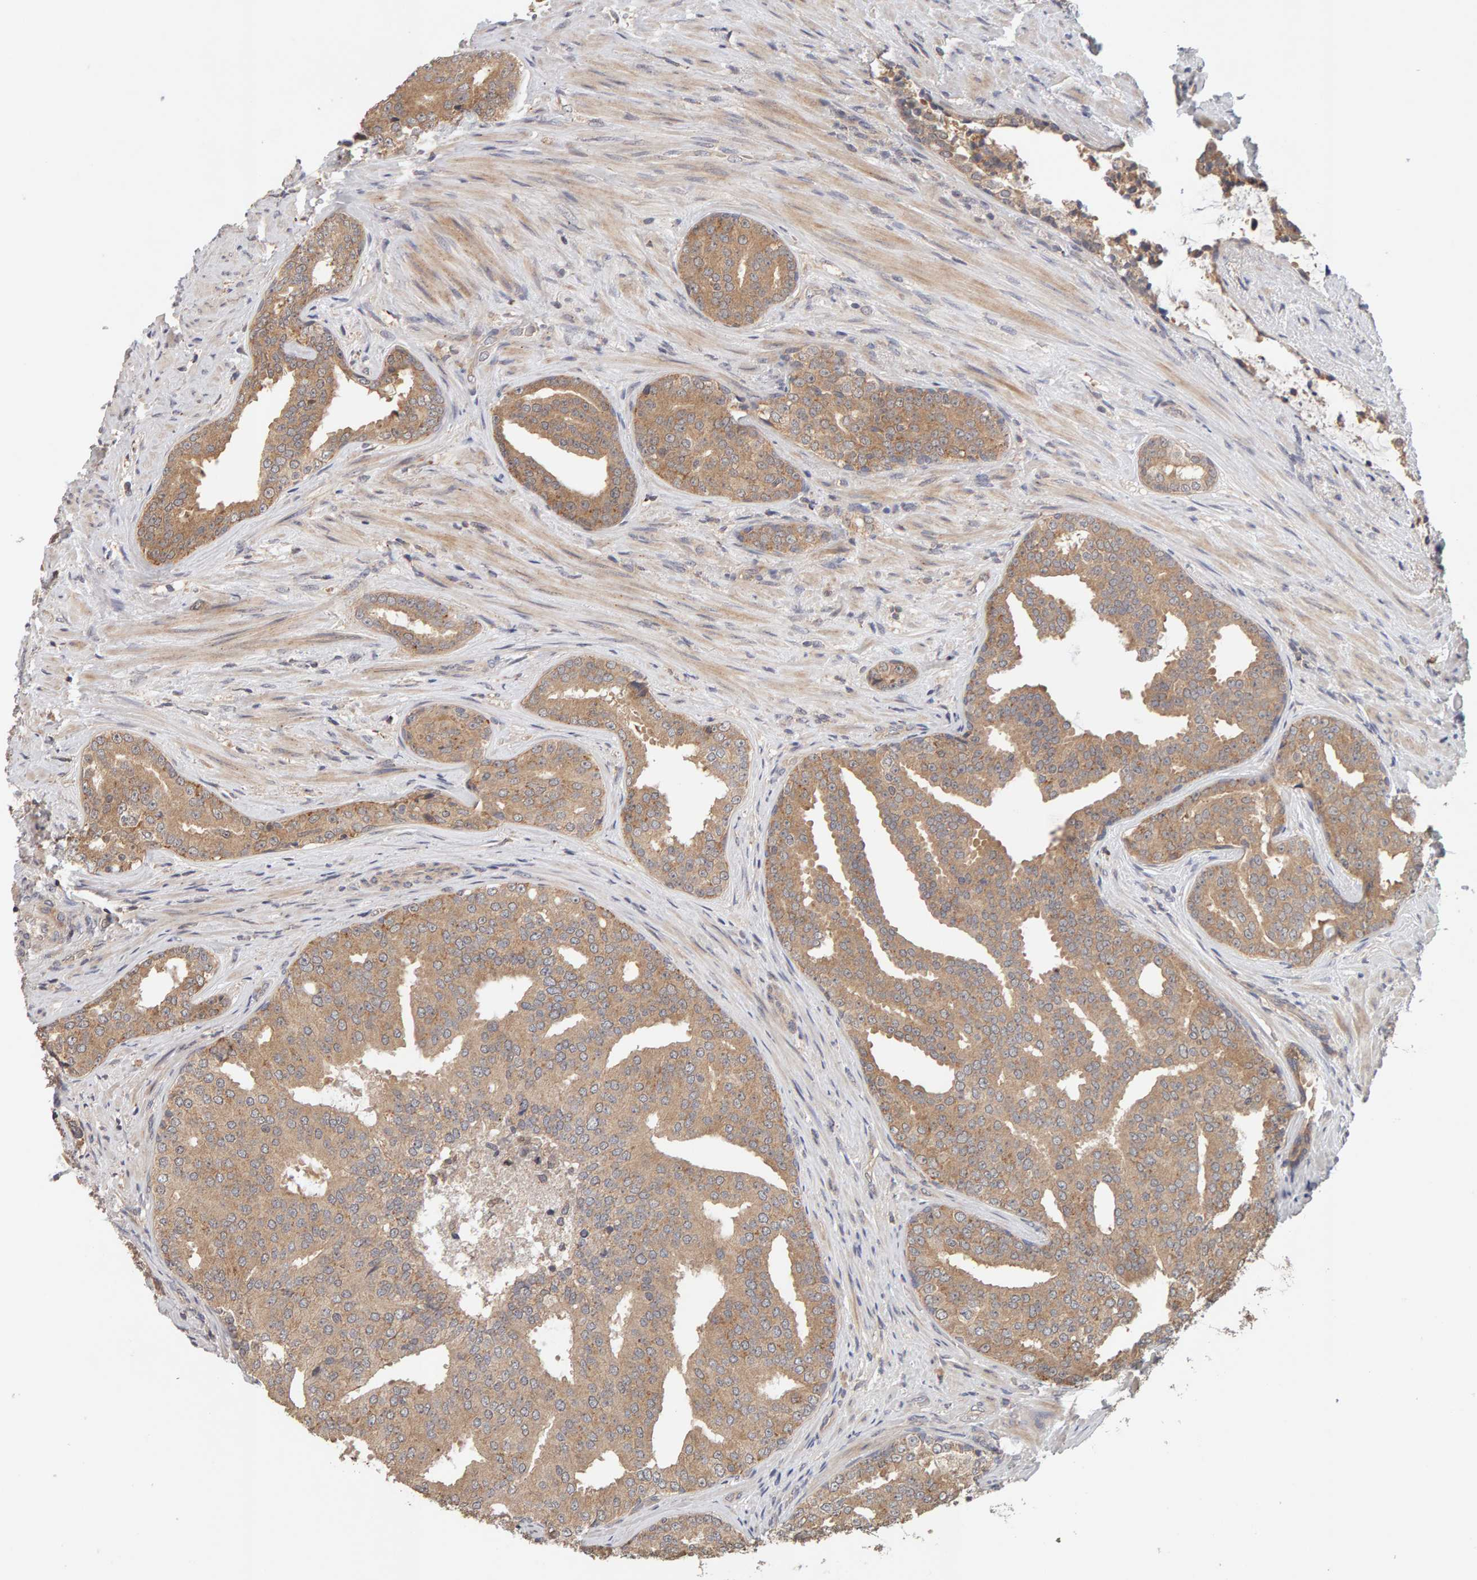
{"staining": {"intensity": "moderate", "quantity": ">75%", "location": "cytoplasmic/membranous"}, "tissue": "prostate cancer", "cell_type": "Tumor cells", "image_type": "cancer", "snomed": [{"axis": "morphology", "description": "Adenocarcinoma, High grade"}, {"axis": "topography", "description": "Prostate"}], "caption": "Immunohistochemistry (IHC) histopathology image of neoplastic tissue: human prostate high-grade adenocarcinoma stained using immunohistochemistry reveals medium levels of moderate protein expression localized specifically in the cytoplasmic/membranous of tumor cells, appearing as a cytoplasmic/membranous brown color.", "gene": "DNAJC7", "patient": {"sex": "male", "age": 71}}